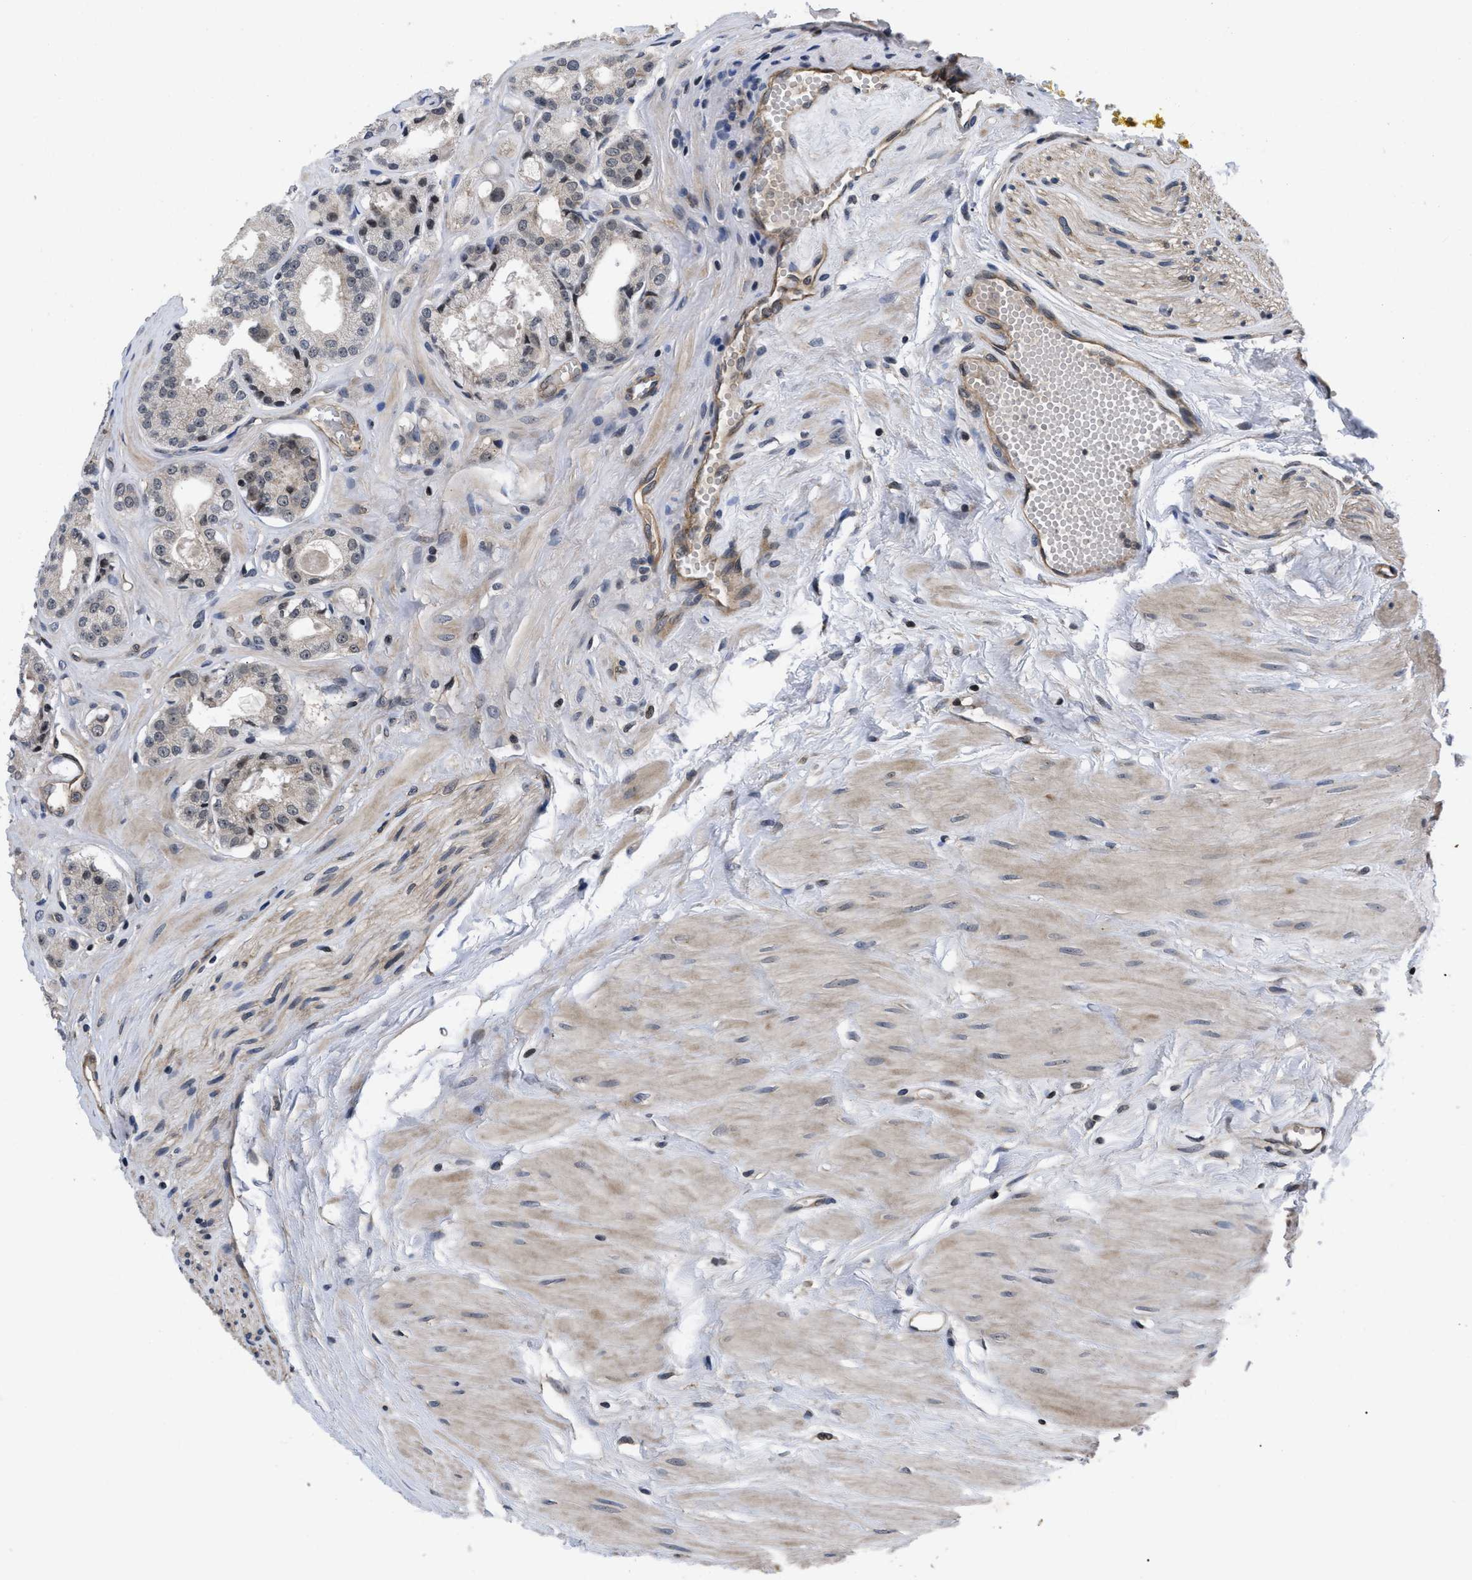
{"staining": {"intensity": "negative", "quantity": "none", "location": "none"}, "tissue": "prostate cancer", "cell_type": "Tumor cells", "image_type": "cancer", "snomed": [{"axis": "morphology", "description": "Adenocarcinoma, Low grade"}, {"axis": "topography", "description": "Prostate"}], "caption": "High power microscopy photomicrograph of an immunohistochemistry micrograph of prostate cancer, revealing no significant positivity in tumor cells.", "gene": "DNAJC14", "patient": {"sex": "male", "age": 57}}